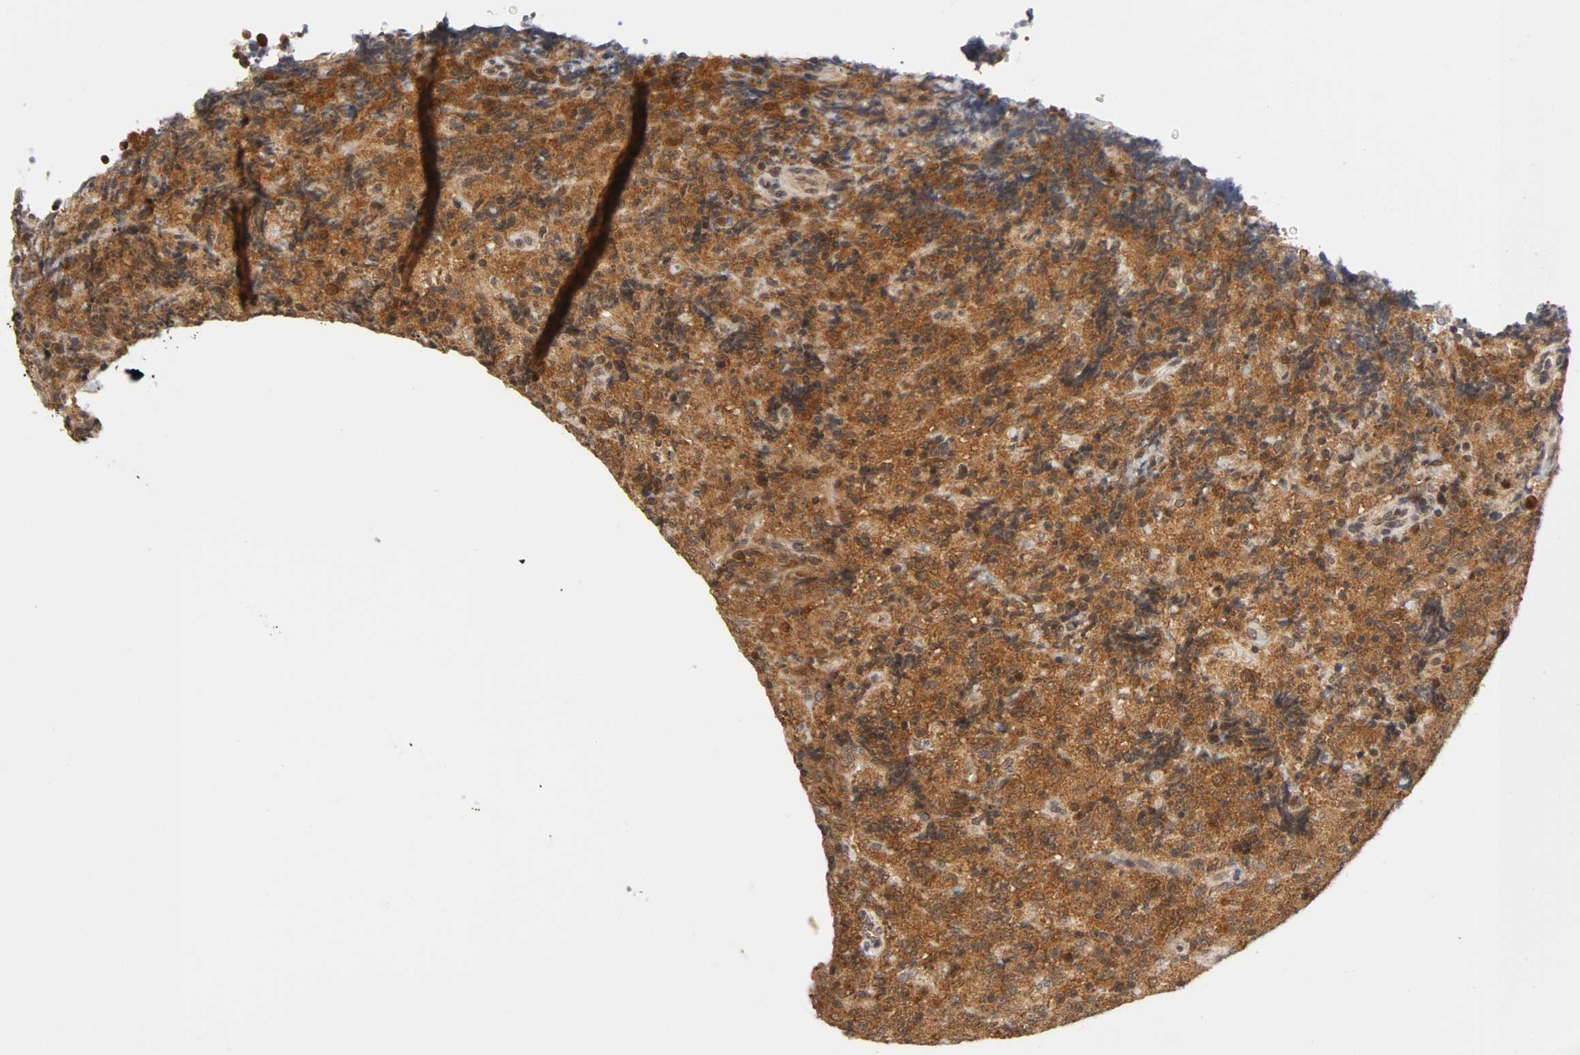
{"staining": {"intensity": "strong", "quantity": ">75%", "location": "cytoplasmic/membranous,nuclear"}, "tissue": "lymphoma", "cell_type": "Tumor cells", "image_type": "cancer", "snomed": [{"axis": "morphology", "description": "Malignant lymphoma, non-Hodgkin's type, High grade"}, {"axis": "topography", "description": "Tonsil"}], "caption": "DAB immunohistochemical staining of lymphoma exhibits strong cytoplasmic/membranous and nuclear protein expression in about >75% of tumor cells. The protein of interest is stained brown, and the nuclei are stained in blue (DAB IHC with brightfield microscopy, high magnification).", "gene": "UBE2M", "patient": {"sex": "female", "age": 36}}